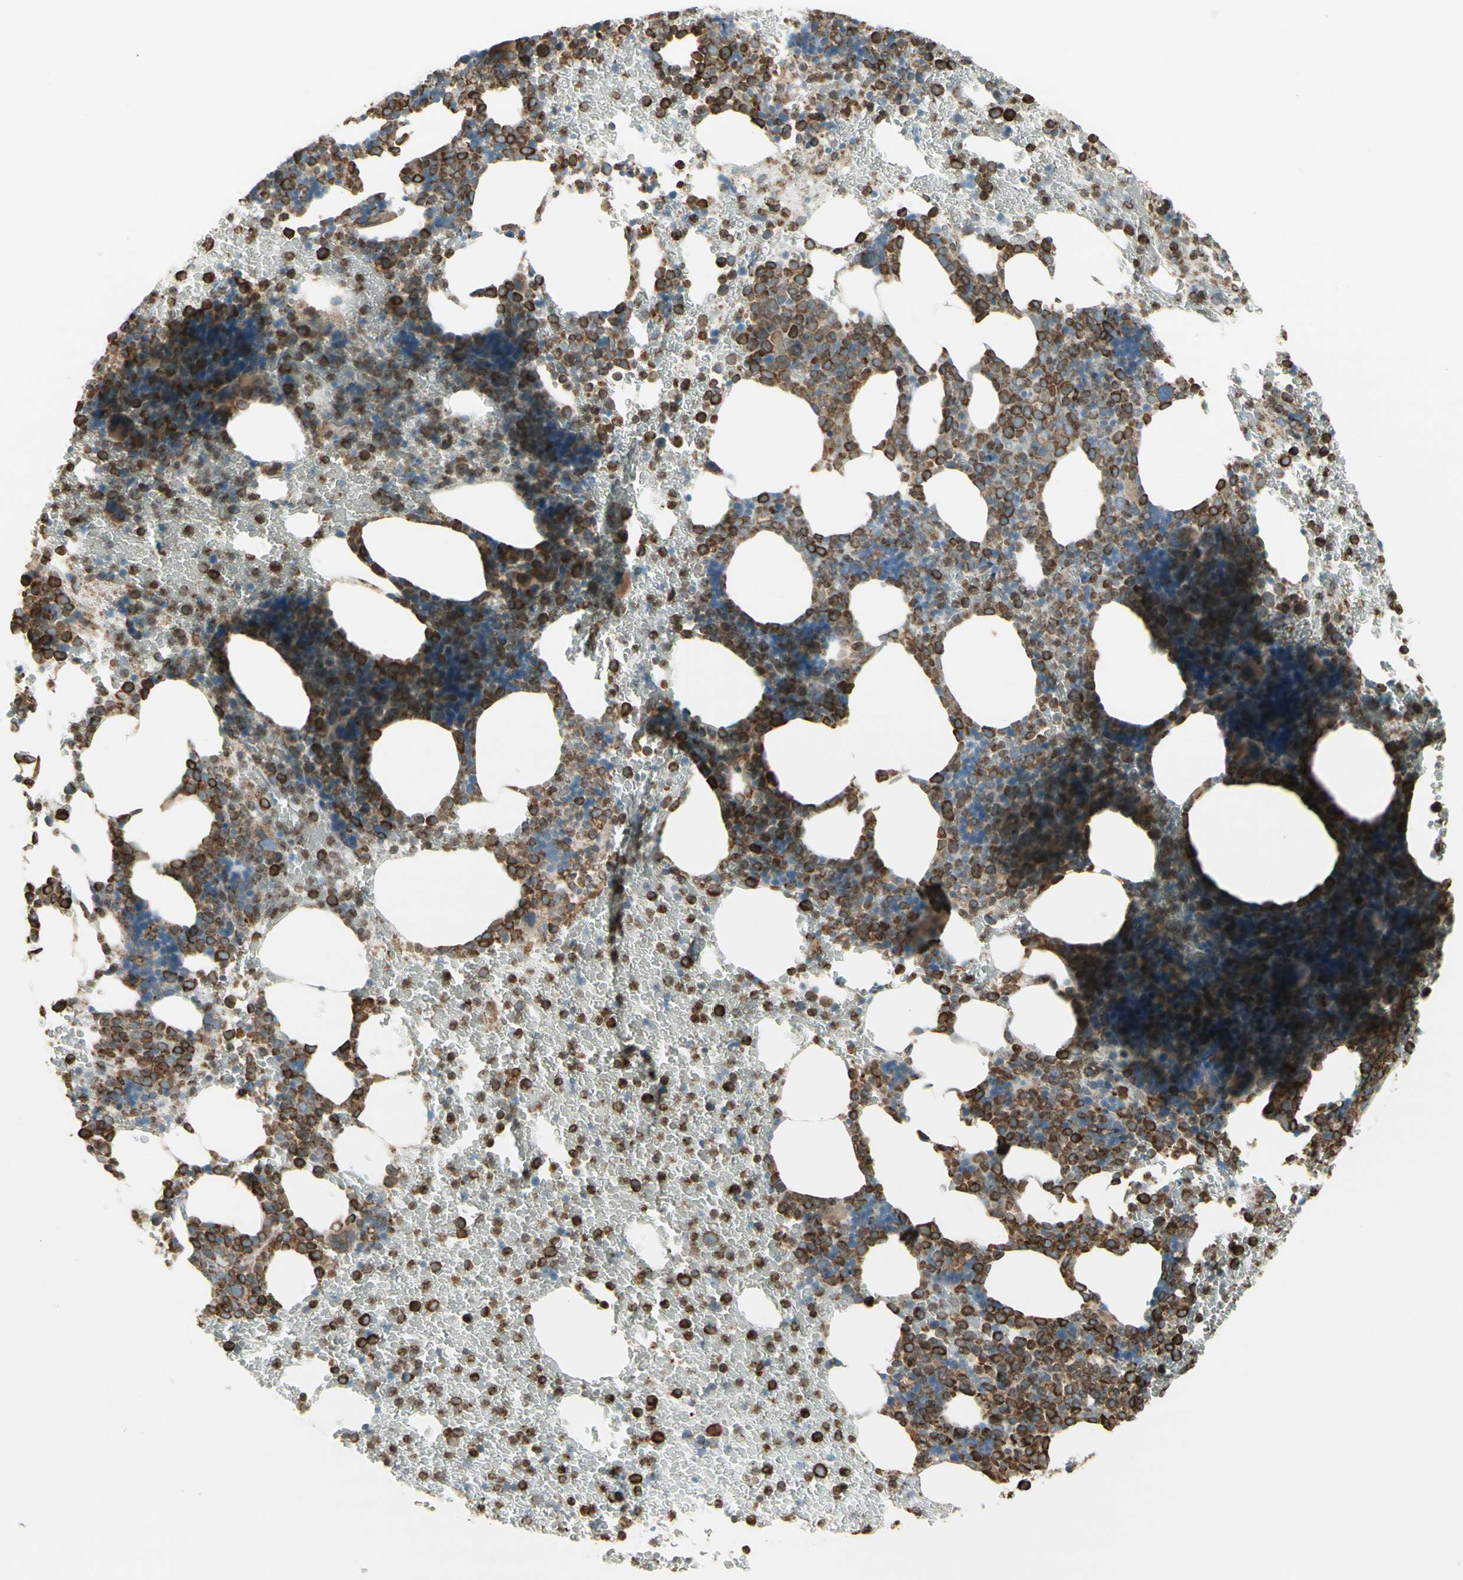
{"staining": {"intensity": "moderate", "quantity": "25%-75%", "location": "cytoplasmic/membranous"}, "tissue": "bone marrow", "cell_type": "Hematopoietic cells", "image_type": "normal", "snomed": [{"axis": "morphology", "description": "Normal tissue, NOS"}, {"axis": "morphology", "description": "Inflammation, NOS"}, {"axis": "topography", "description": "Bone marrow"}], "caption": "High-magnification brightfield microscopy of unremarkable bone marrow stained with DAB (brown) and counterstained with hematoxylin (blue). hematopoietic cells exhibit moderate cytoplasmic/membranous staining is present in approximately25%-75% of cells. (brown staining indicates protein expression, while blue staining denotes nuclei).", "gene": "CANX", "patient": {"sex": "male", "age": 72}}